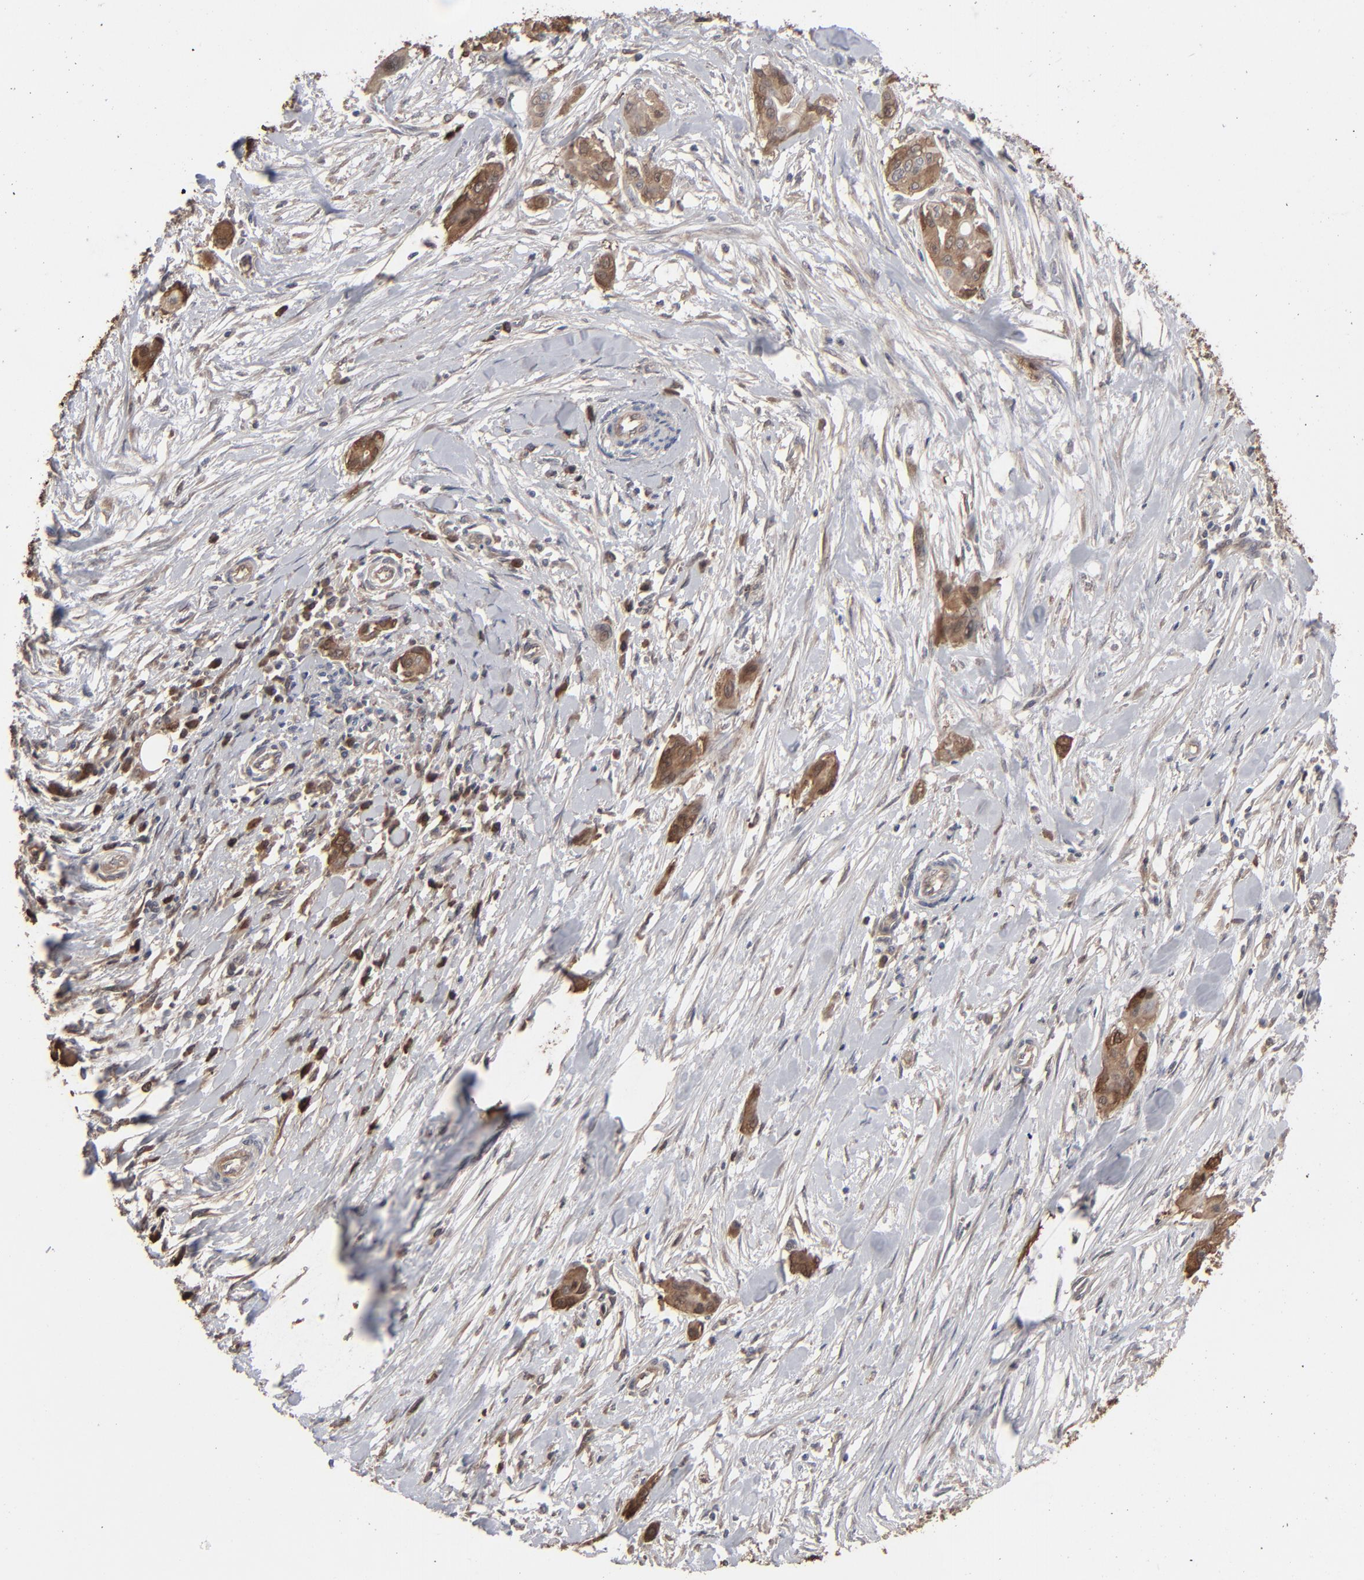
{"staining": {"intensity": "strong", "quantity": ">75%", "location": "cytoplasmic/membranous"}, "tissue": "pancreatic cancer", "cell_type": "Tumor cells", "image_type": "cancer", "snomed": [{"axis": "morphology", "description": "Adenocarcinoma, NOS"}, {"axis": "topography", "description": "Pancreas"}], "caption": "Adenocarcinoma (pancreatic) tissue demonstrates strong cytoplasmic/membranous expression in approximately >75% of tumor cells, visualized by immunohistochemistry. (brown staining indicates protein expression, while blue staining denotes nuclei).", "gene": "NME1-NME2", "patient": {"sex": "female", "age": 60}}